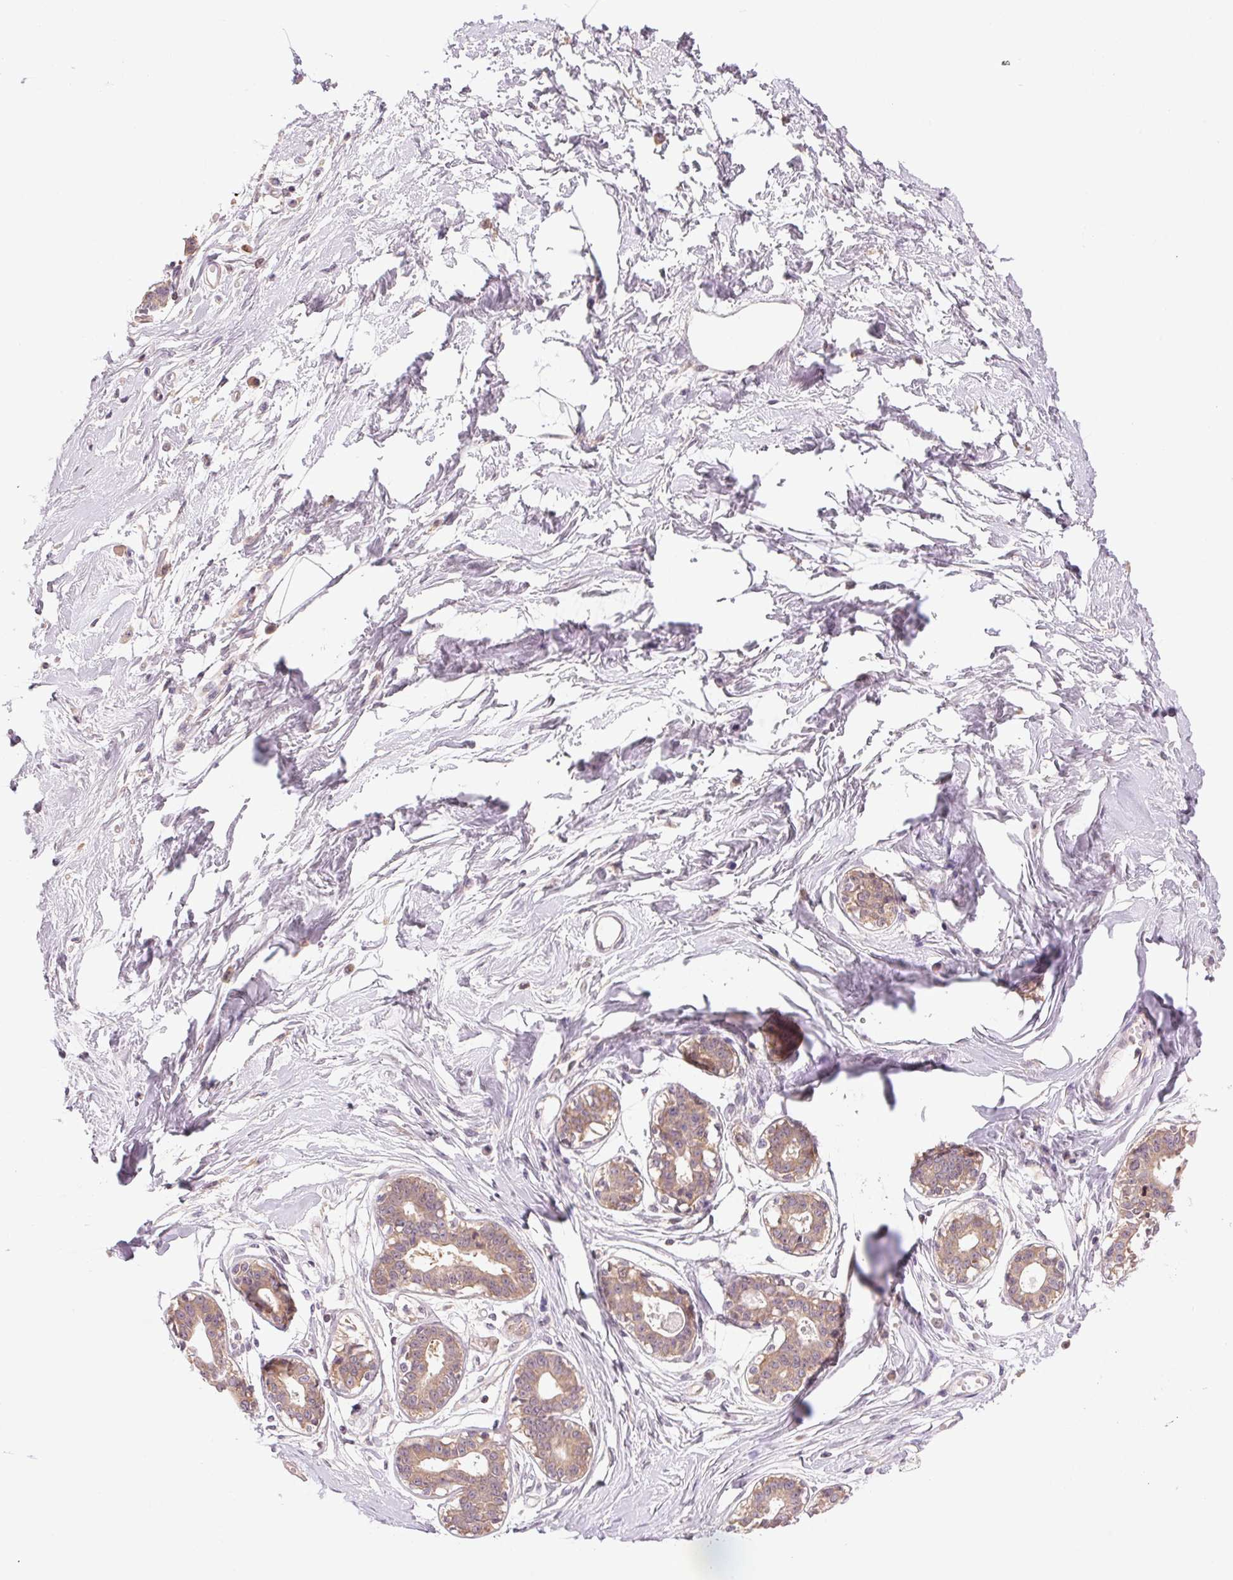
{"staining": {"intensity": "weak", "quantity": "25%-75%", "location": "cytoplasmic/membranous"}, "tissue": "breast", "cell_type": "Adipocytes", "image_type": "normal", "snomed": [{"axis": "morphology", "description": "Normal tissue, NOS"}, {"axis": "topography", "description": "Breast"}], "caption": "There is low levels of weak cytoplasmic/membranous positivity in adipocytes of unremarkable breast, as demonstrated by immunohistochemical staining (brown color).", "gene": "BNIP5", "patient": {"sex": "female", "age": 45}}